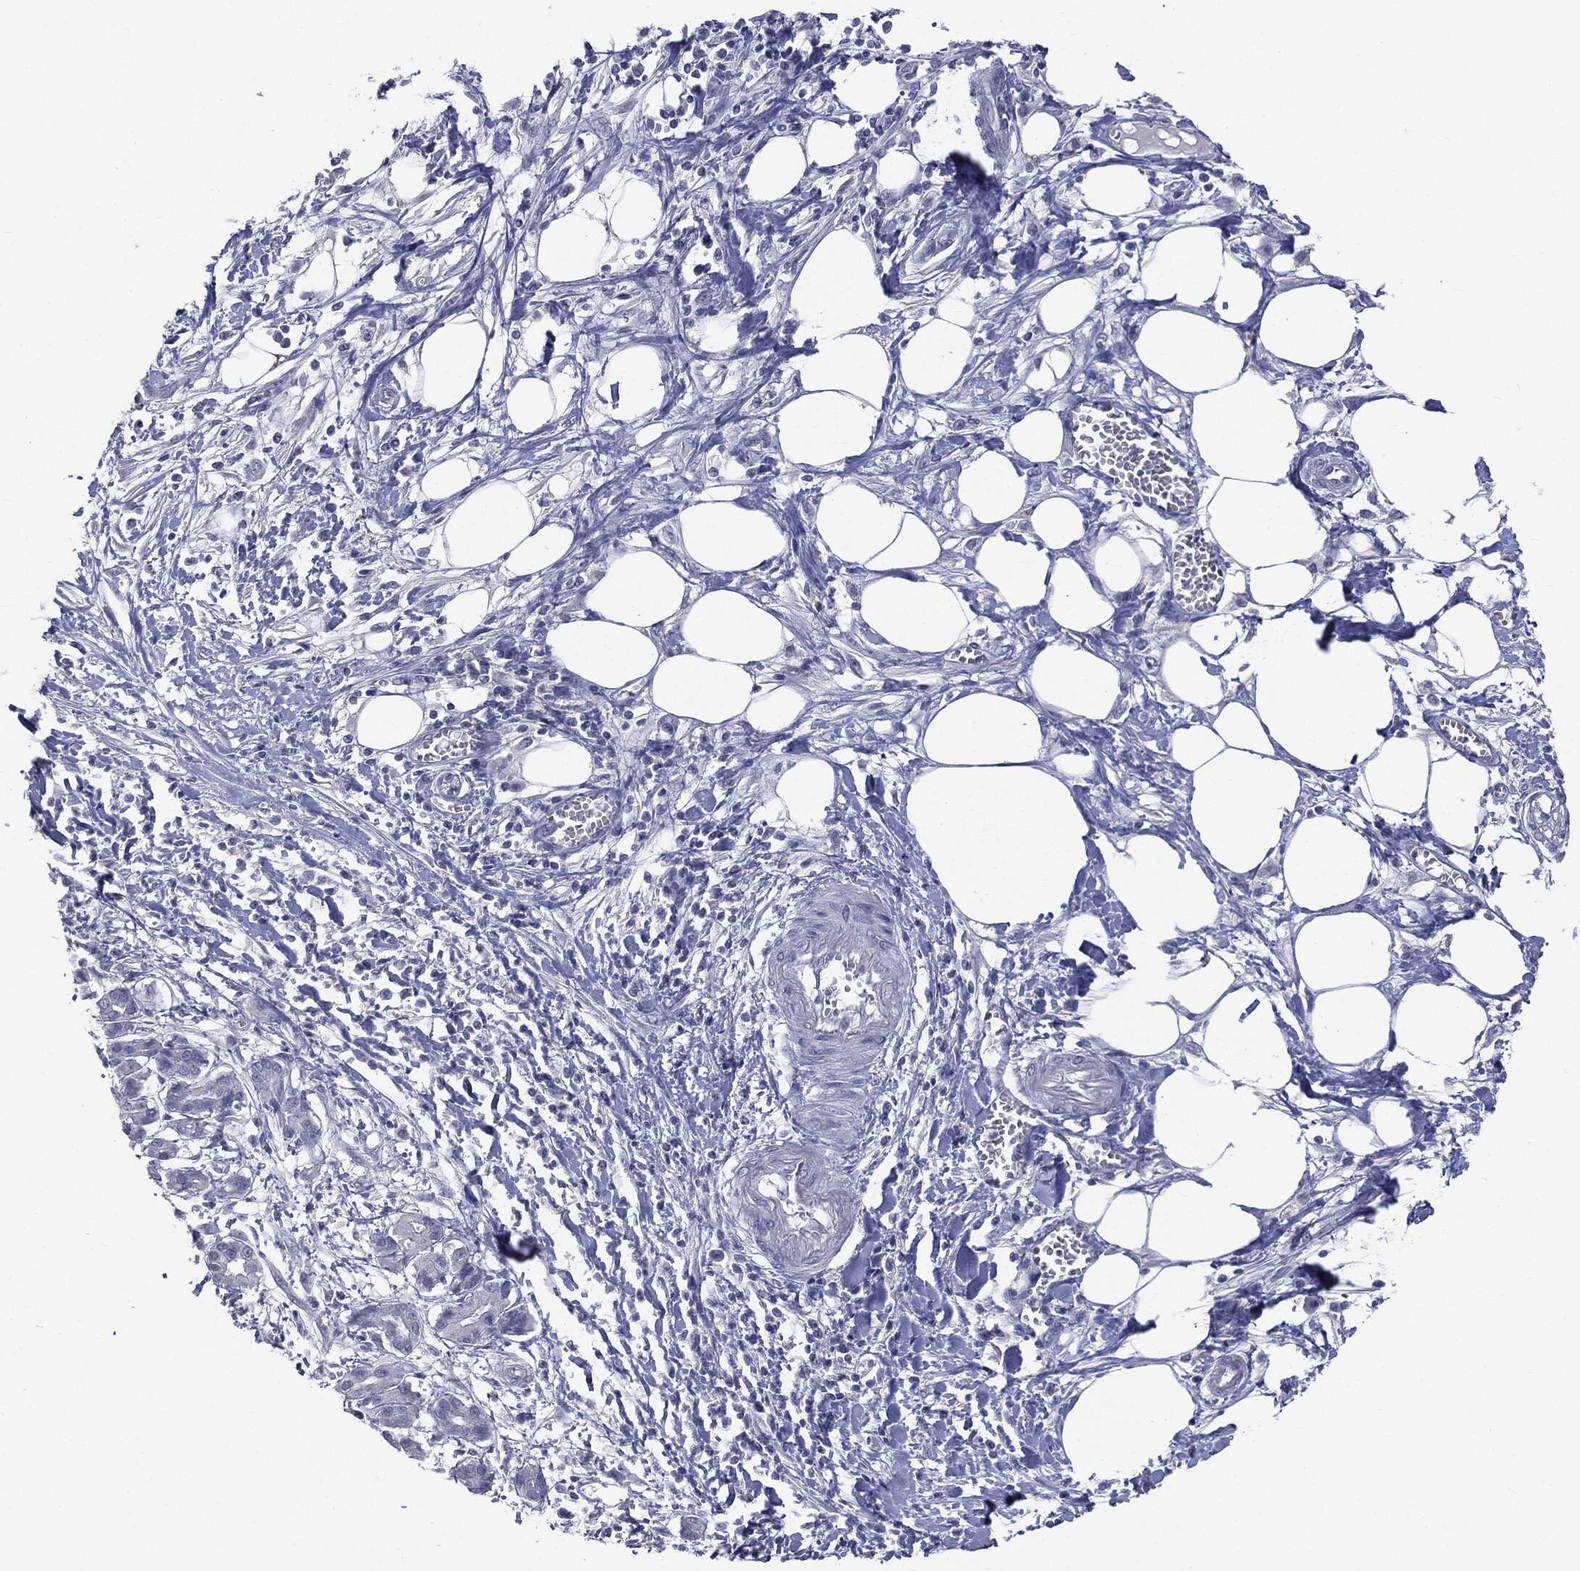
{"staining": {"intensity": "negative", "quantity": "none", "location": "none"}, "tissue": "pancreatic cancer", "cell_type": "Tumor cells", "image_type": "cancer", "snomed": [{"axis": "morphology", "description": "Adenocarcinoma, NOS"}, {"axis": "topography", "description": "Pancreas"}], "caption": "Adenocarcinoma (pancreatic) stained for a protein using immunohistochemistry demonstrates no positivity tumor cells.", "gene": "TSHB", "patient": {"sex": "male", "age": 72}}